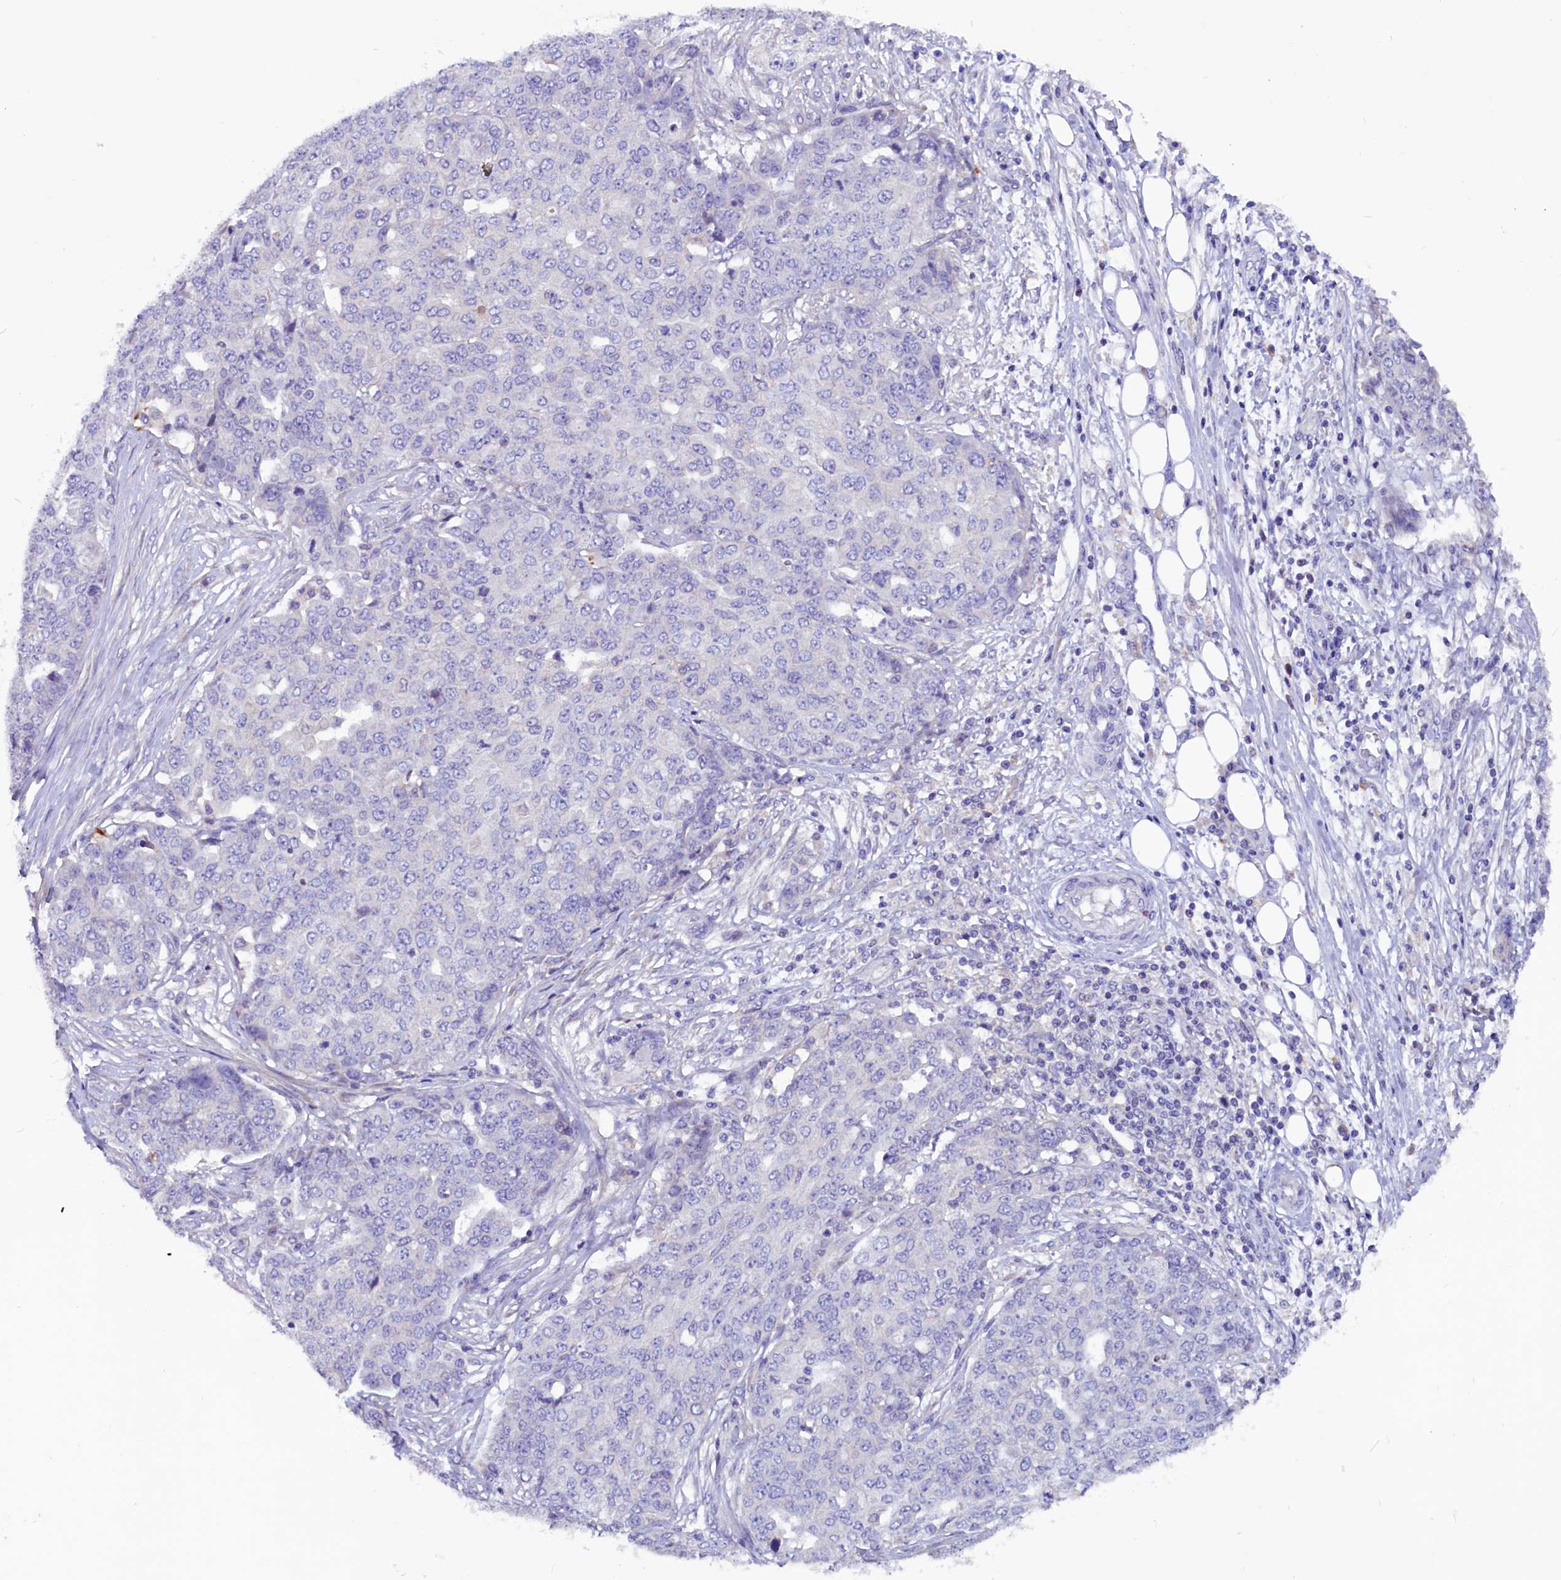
{"staining": {"intensity": "negative", "quantity": "none", "location": "none"}, "tissue": "ovarian cancer", "cell_type": "Tumor cells", "image_type": "cancer", "snomed": [{"axis": "morphology", "description": "Cystadenocarcinoma, serous, NOS"}, {"axis": "topography", "description": "Soft tissue"}, {"axis": "topography", "description": "Ovary"}], "caption": "This micrograph is of serous cystadenocarcinoma (ovarian) stained with immunohistochemistry to label a protein in brown with the nuclei are counter-stained blue. There is no positivity in tumor cells.", "gene": "CCBE1", "patient": {"sex": "female", "age": 57}}